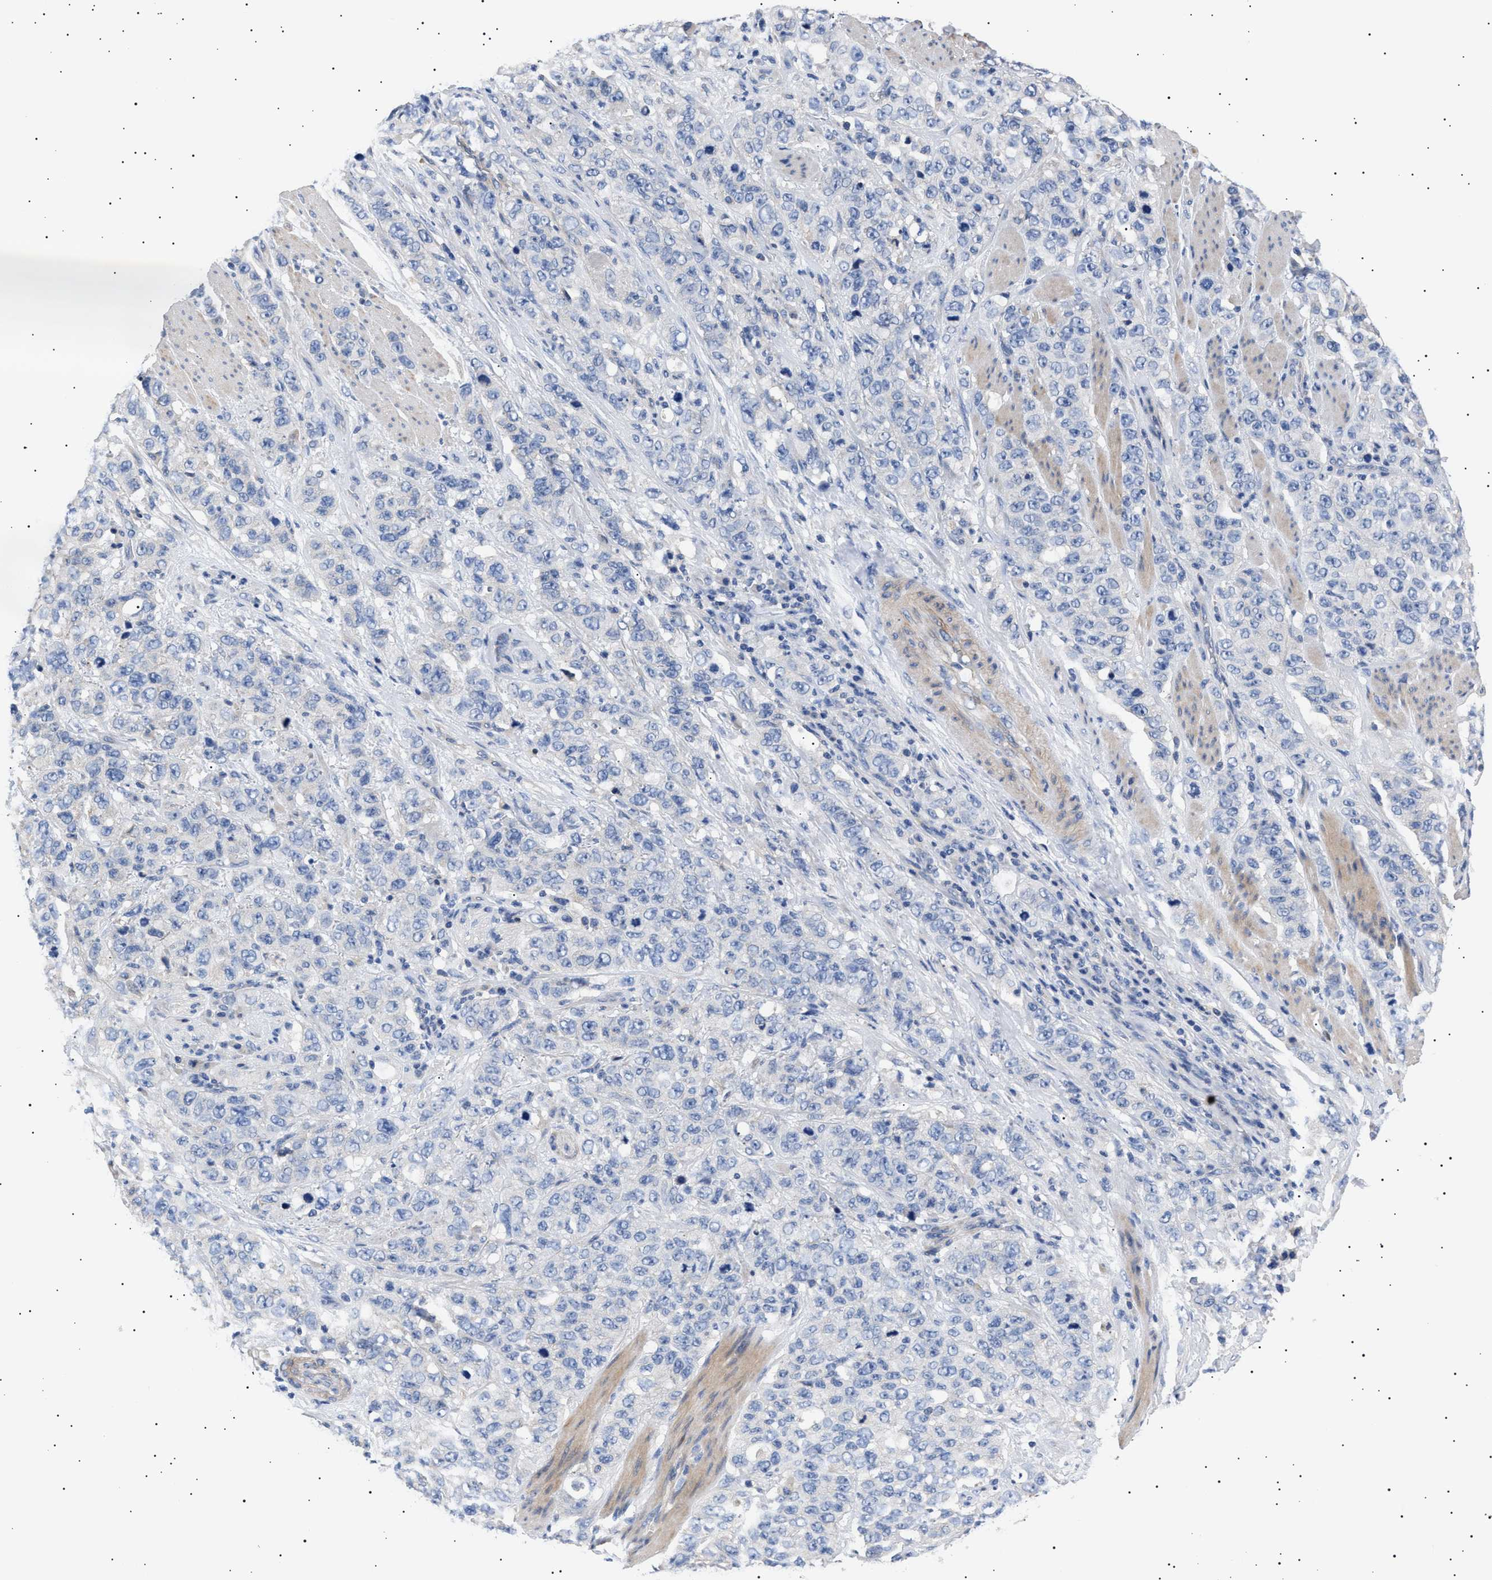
{"staining": {"intensity": "negative", "quantity": "none", "location": "none"}, "tissue": "stomach cancer", "cell_type": "Tumor cells", "image_type": "cancer", "snomed": [{"axis": "morphology", "description": "Adenocarcinoma, NOS"}, {"axis": "topography", "description": "Stomach"}], "caption": "Immunohistochemistry of human stomach cancer (adenocarcinoma) exhibits no staining in tumor cells.", "gene": "HEMGN", "patient": {"sex": "male", "age": 48}}